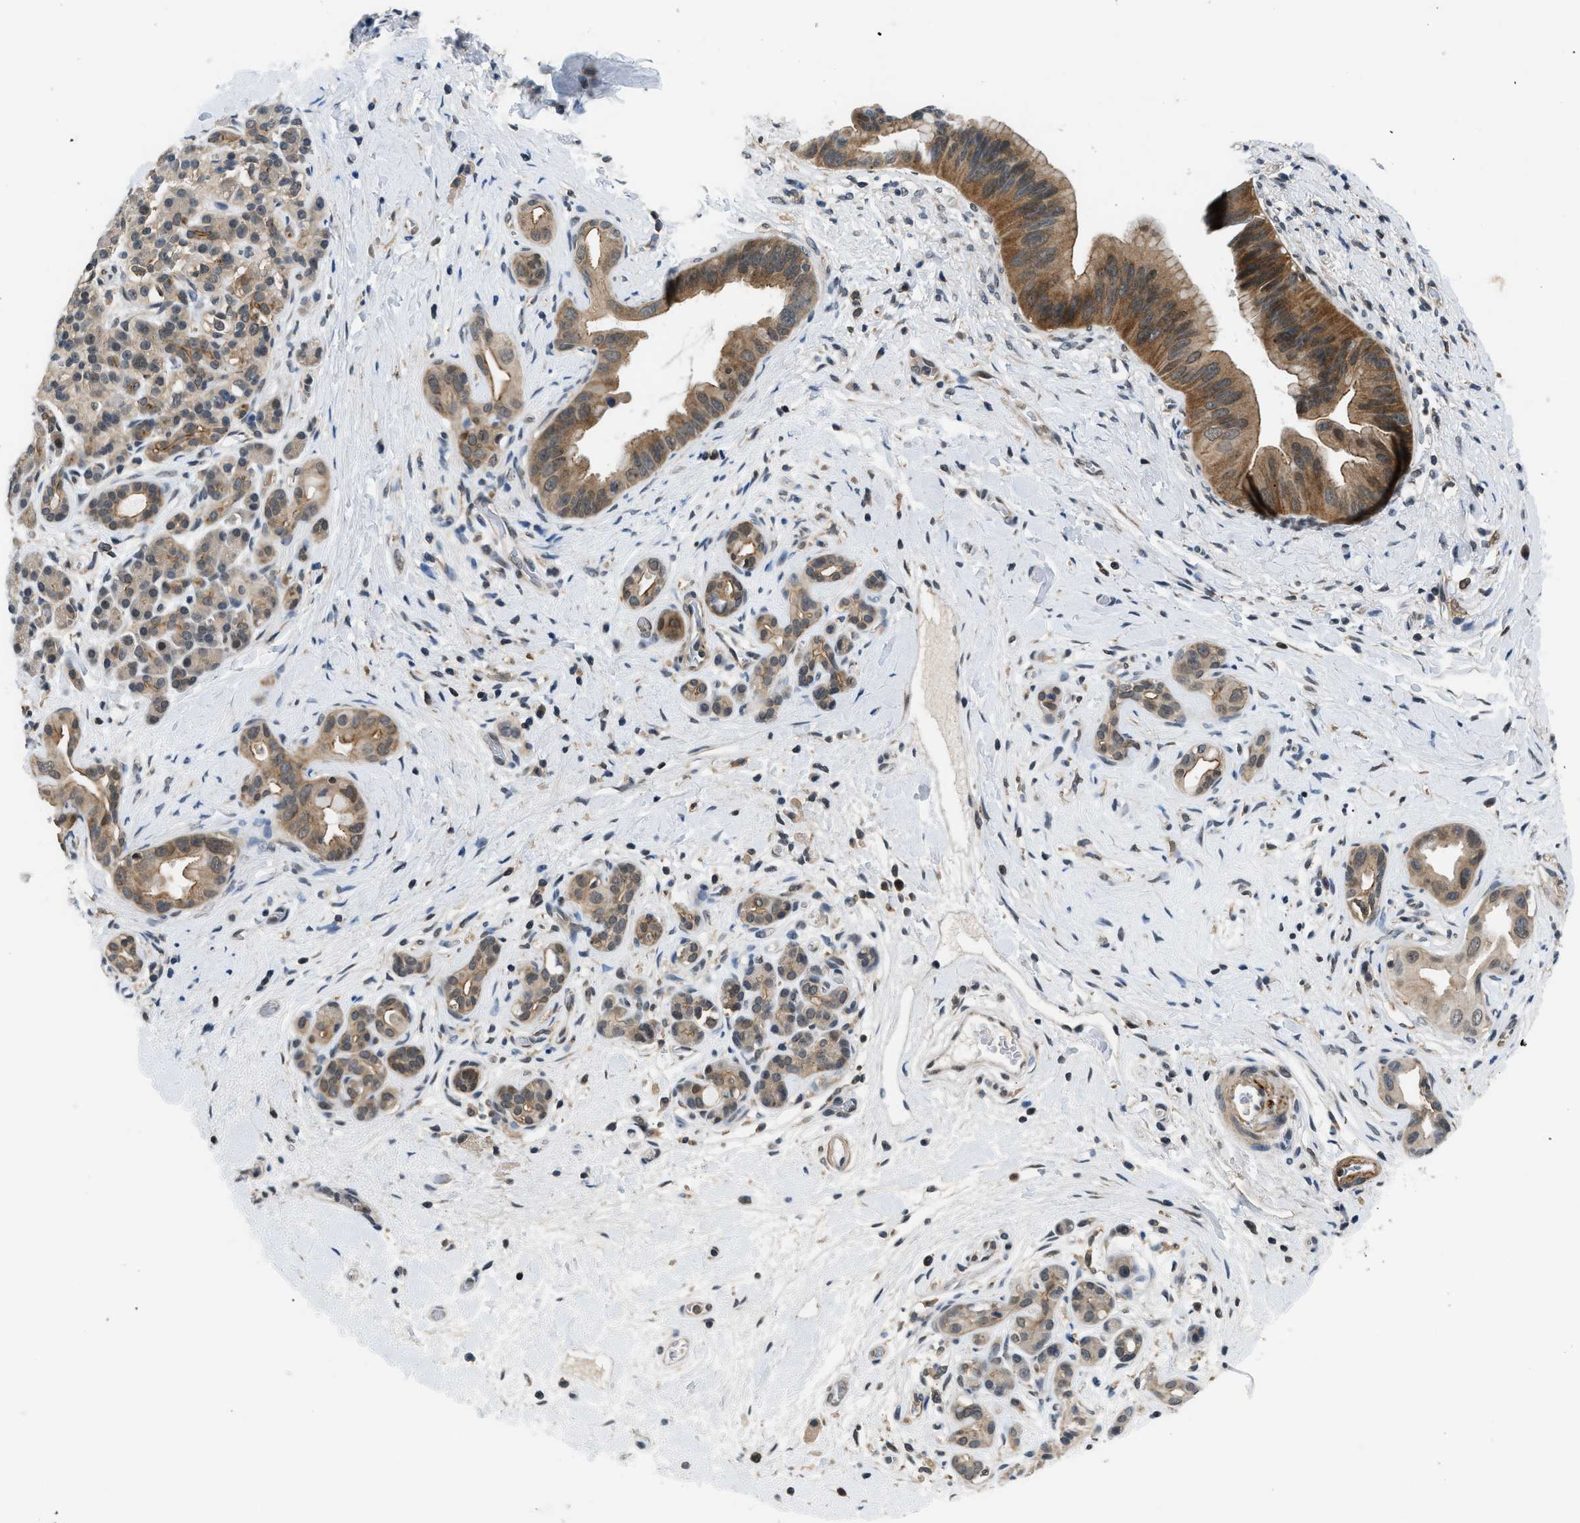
{"staining": {"intensity": "moderate", "quantity": ">75%", "location": "cytoplasmic/membranous,nuclear"}, "tissue": "pancreatic cancer", "cell_type": "Tumor cells", "image_type": "cancer", "snomed": [{"axis": "morphology", "description": "Adenocarcinoma, NOS"}, {"axis": "topography", "description": "Pancreas"}], "caption": "Adenocarcinoma (pancreatic) was stained to show a protein in brown. There is medium levels of moderate cytoplasmic/membranous and nuclear positivity in approximately >75% of tumor cells. Using DAB (brown) and hematoxylin (blue) stains, captured at high magnification using brightfield microscopy.", "gene": "MTMR1", "patient": {"sex": "male", "age": 55}}